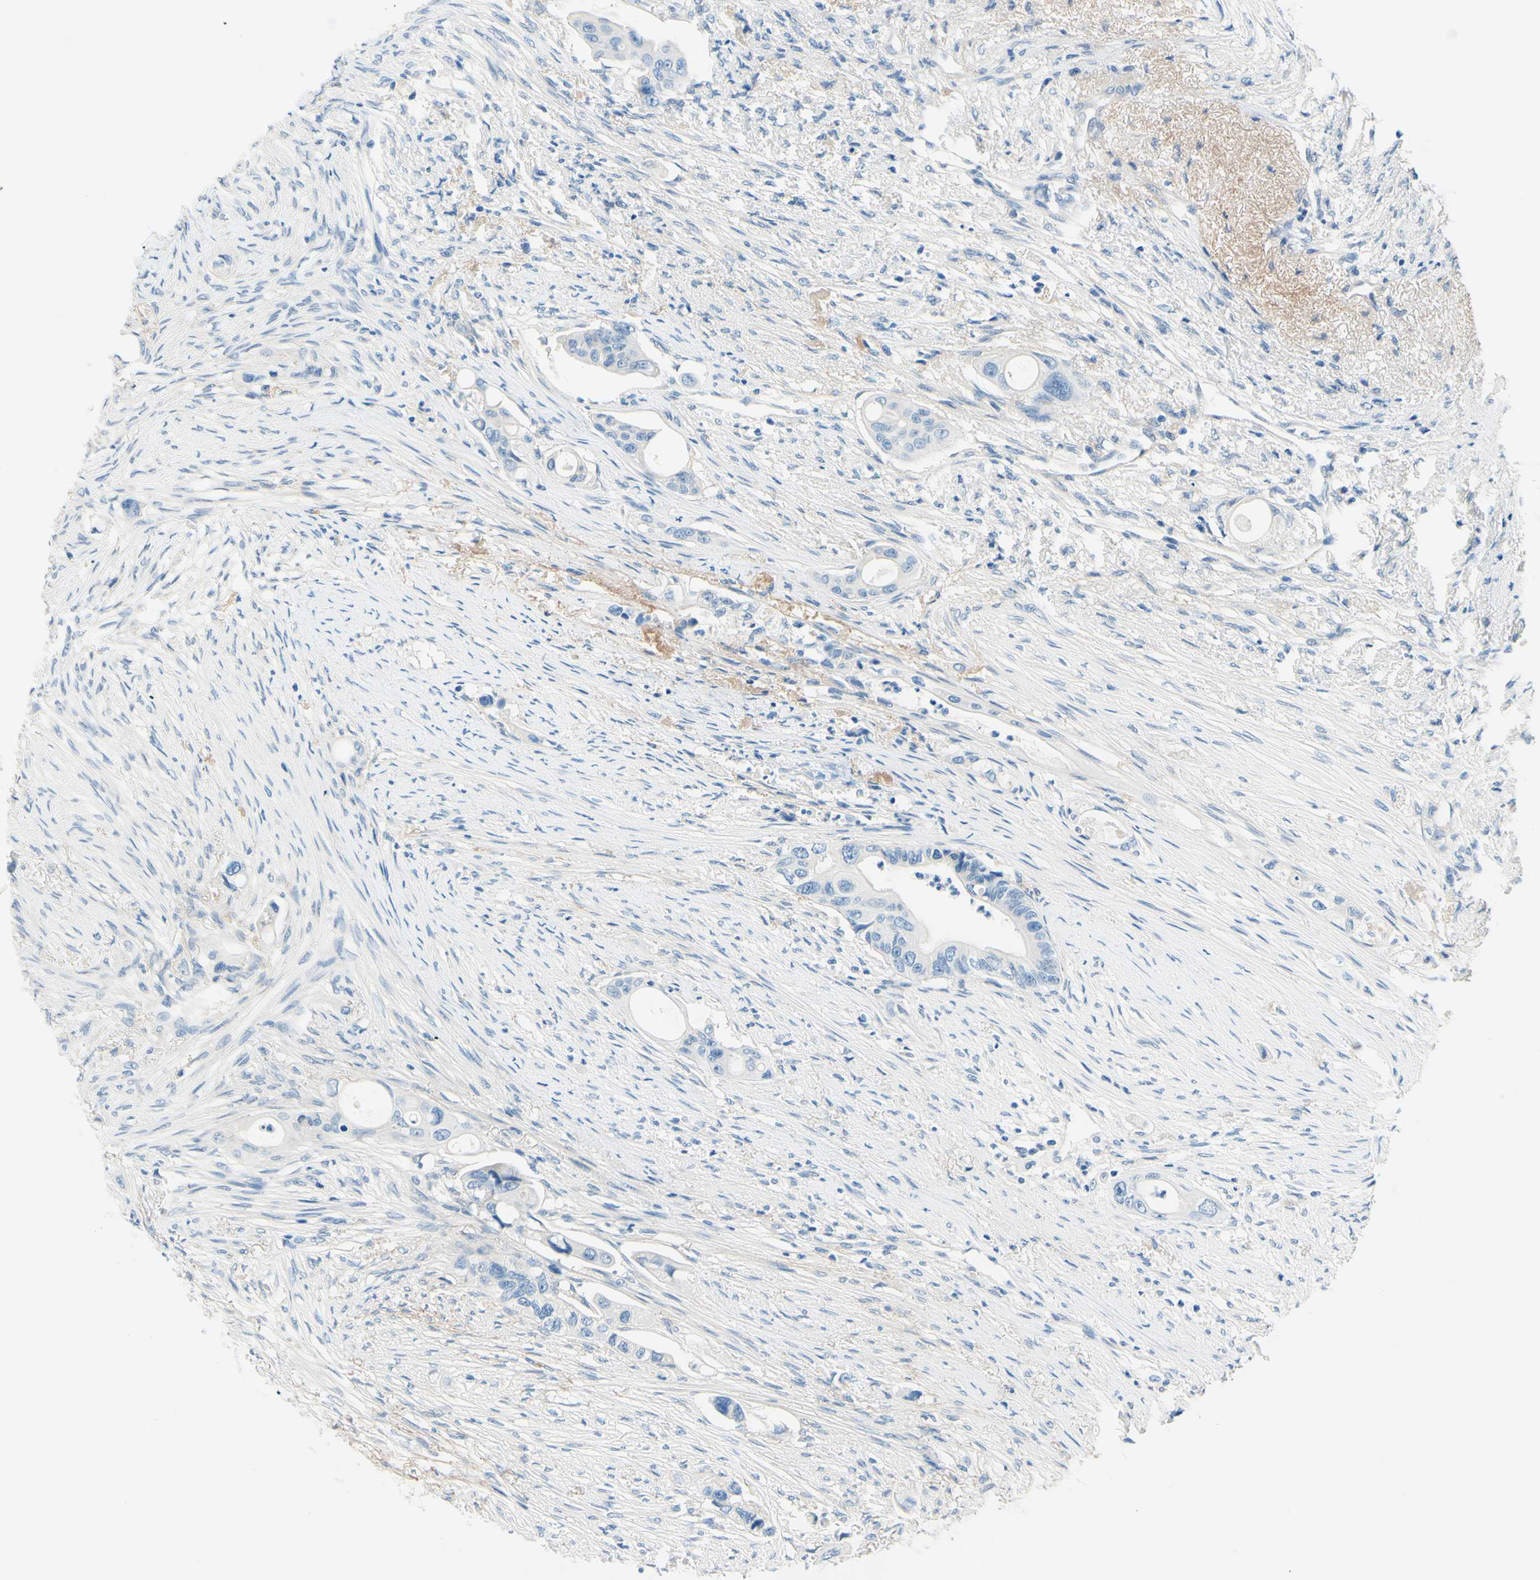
{"staining": {"intensity": "negative", "quantity": "none", "location": "none"}, "tissue": "colorectal cancer", "cell_type": "Tumor cells", "image_type": "cancer", "snomed": [{"axis": "morphology", "description": "Adenocarcinoma, NOS"}, {"axis": "topography", "description": "Colon"}], "caption": "This is an immunohistochemistry (IHC) micrograph of colorectal adenocarcinoma. There is no staining in tumor cells.", "gene": "PASD1", "patient": {"sex": "female", "age": 57}}